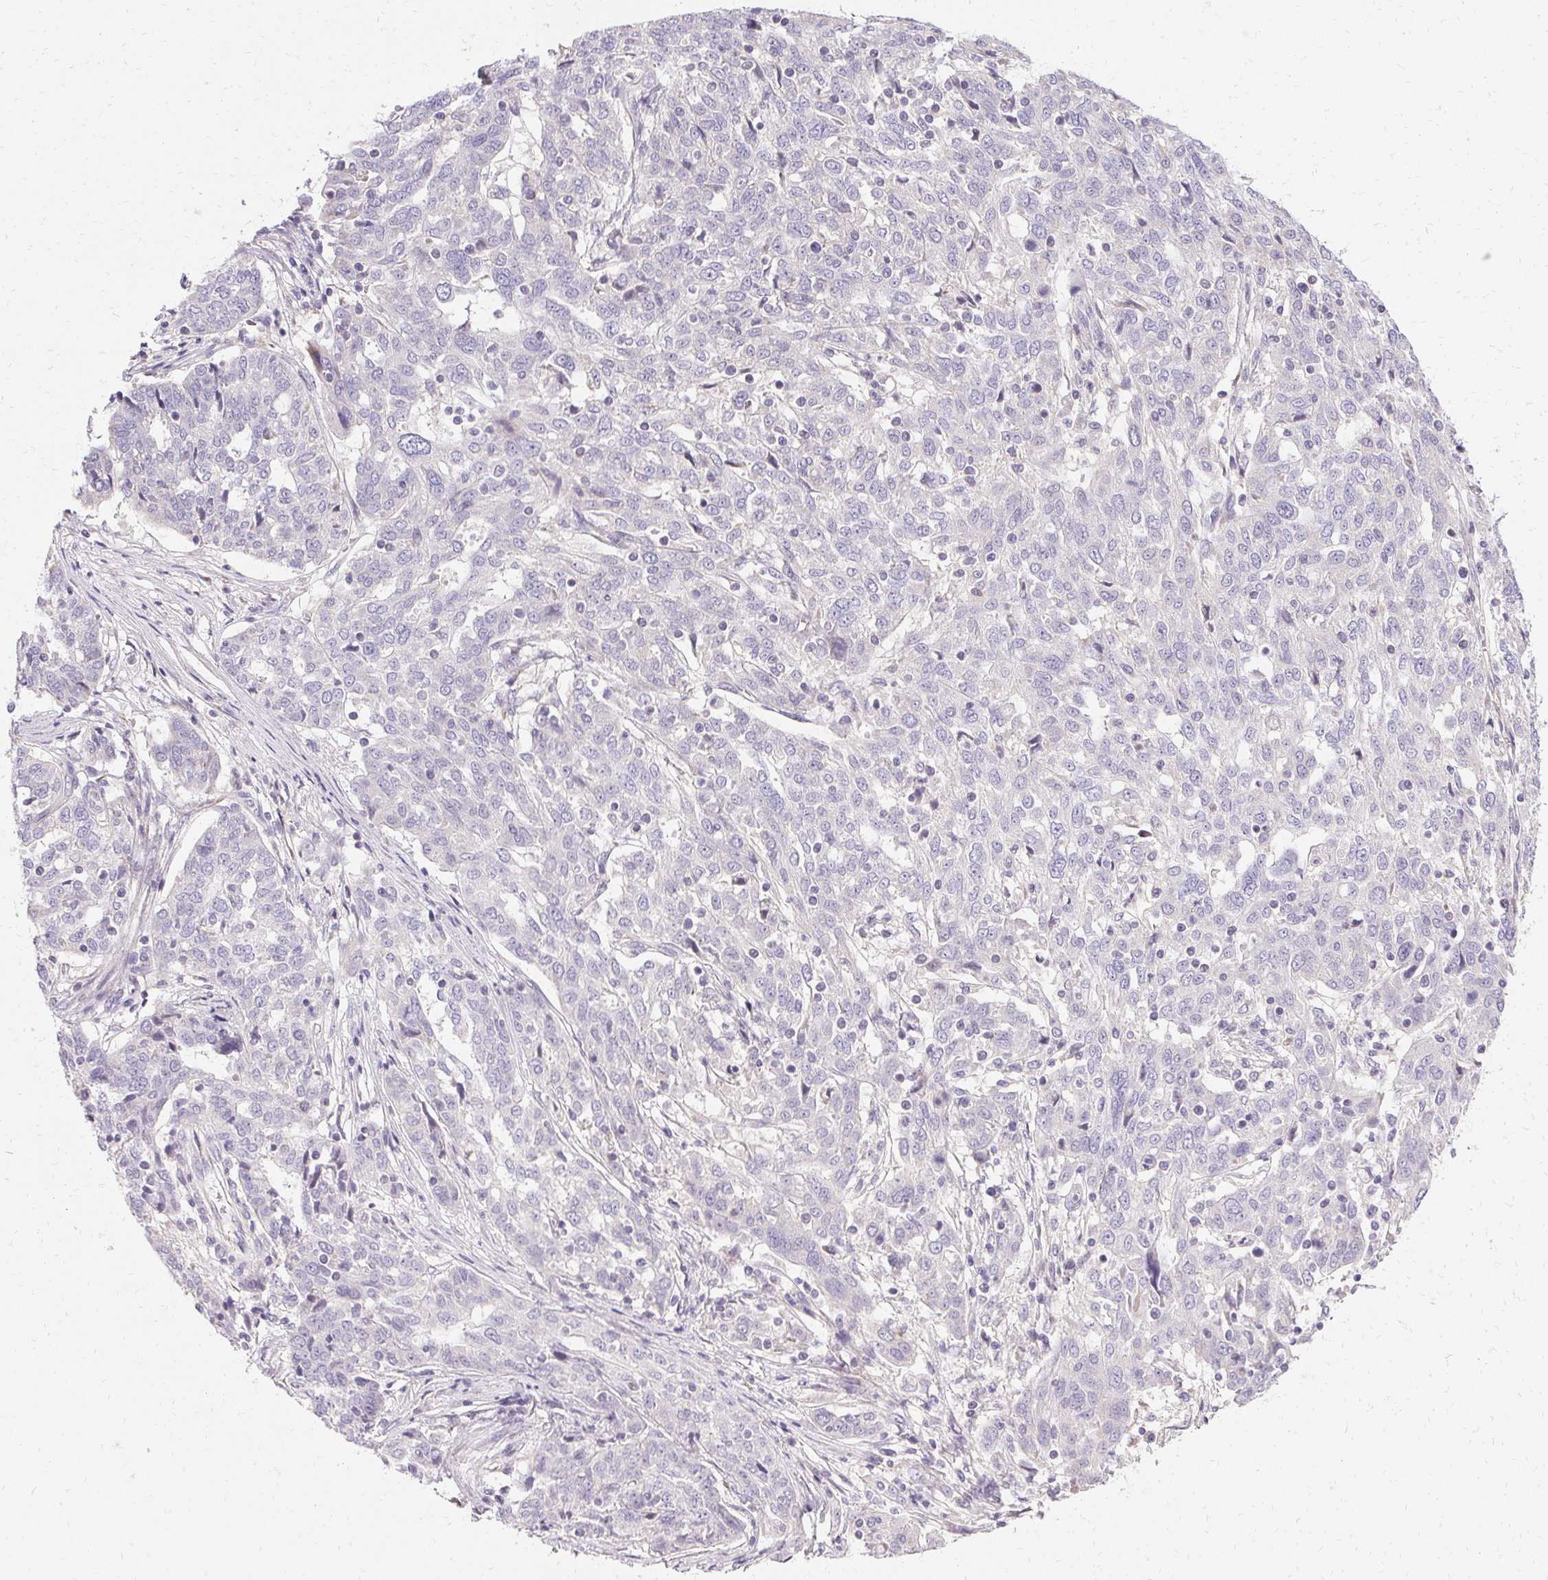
{"staining": {"intensity": "negative", "quantity": "none", "location": "none"}, "tissue": "ovarian cancer", "cell_type": "Tumor cells", "image_type": "cancer", "snomed": [{"axis": "morphology", "description": "Cystadenocarcinoma, serous, NOS"}, {"axis": "topography", "description": "Ovary"}], "caption": "This photomicrograph is of ovarian cancer stained with immunohistochemistry (IHC) to label a protein in brown with the nuclei are counter-stained blue. There is no expression in tumor cells.", "gene": "TRIP13", "patient": {"sex": "female", "age": 67}}